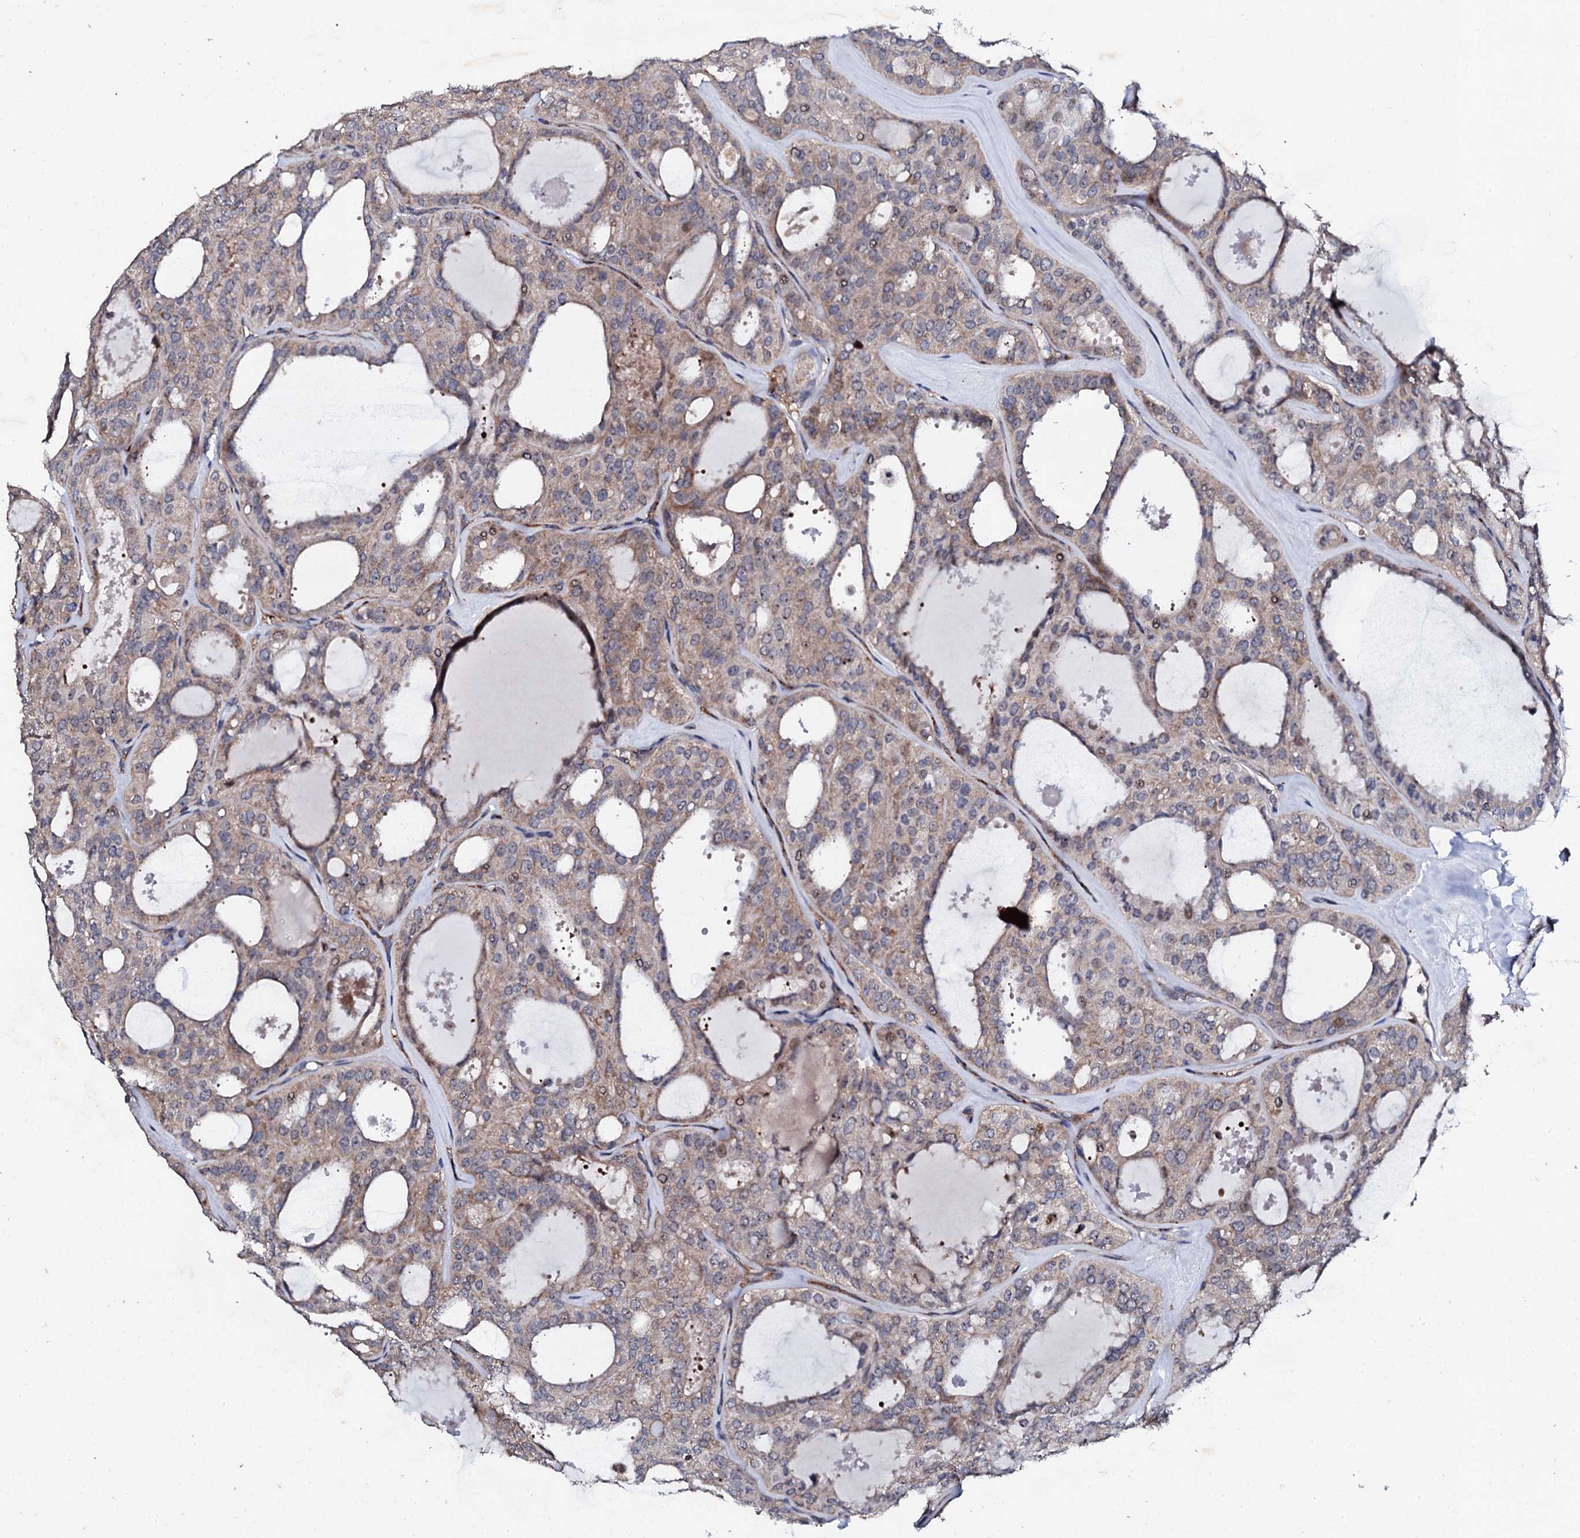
{"staining": {"intensity": "weak", "quantity": "<25%", "location": "cytoplasmic/membranous"}, "tissue": "thyroid cancer", "cell_type": "Tumor cells", "image_type": "cancer", "snomed": [{"axis": "morphology", "description": "Follicular adenoma carcinoma, NOS"}, {"axis": "topography", "description": "Thyroid gland"}], "caption": "High magnification brightfield microscopy of thyroid cancer stained with DAB (brown) and counterstained with hematoxylin (blue): tumor cells show no significant positivity.", "gene": "GTPBP4", "patient": {"sex": "male", "age": 75}}